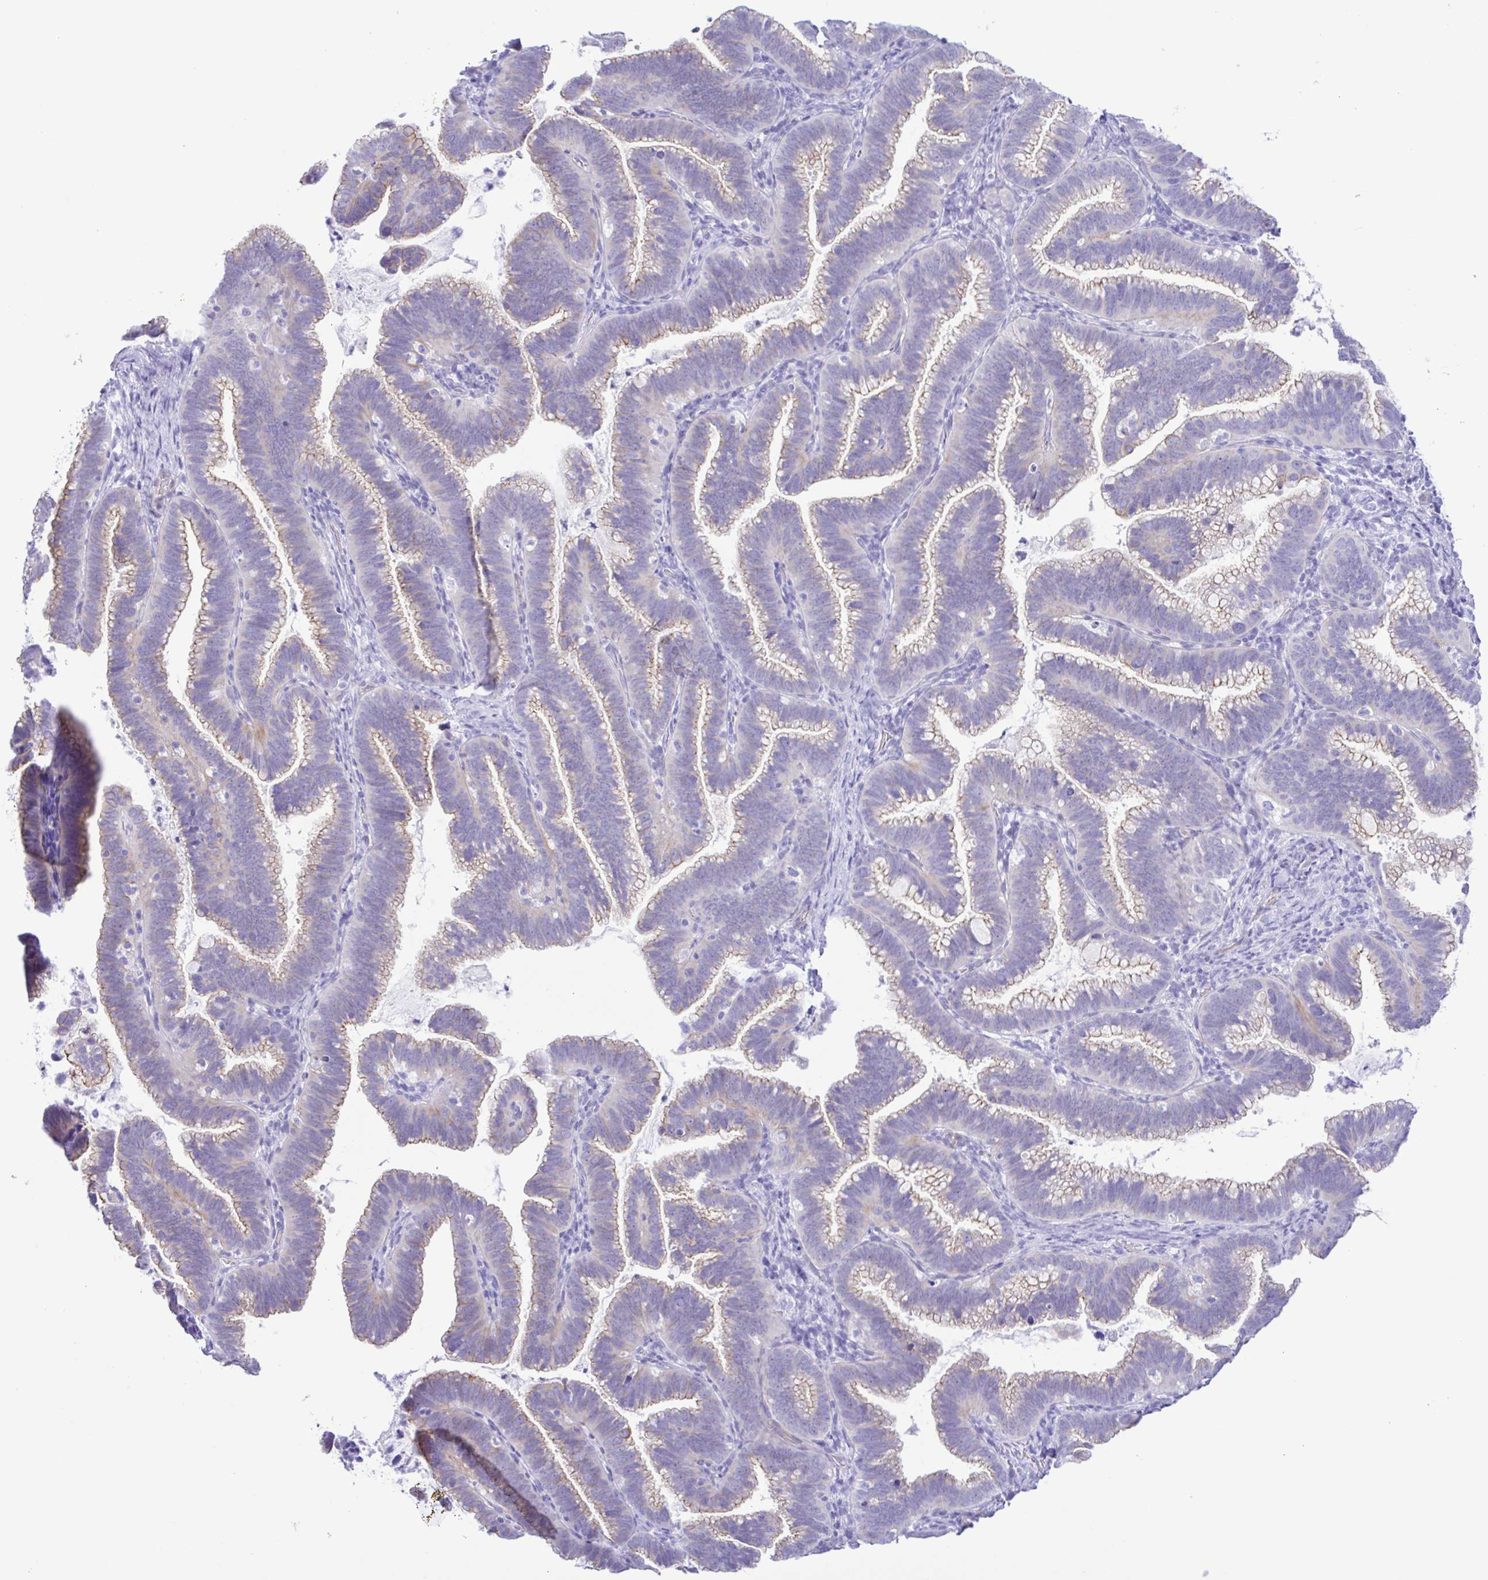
{"staining": {"intensity": "weak", "quantity": "<25%", "location": "cytoplasmic/membranous"}, "tissue": "cervical cancer", "cell_type": "Tumor cells", "image_type": "cancer", "snomed": [{"axis": "morphology", "description": "Adenocarcinoma, NOS"}, {"axis": "topography", "description": "Cervix"}], "caption": "This is an immunohistochemistry (IHC) photomicrograph of cervical cancer (adenocarcinoma). There is no staining in tumor cells.", "gene": "CYP11A1", "patient": {"sex": "female", "age": 61}}